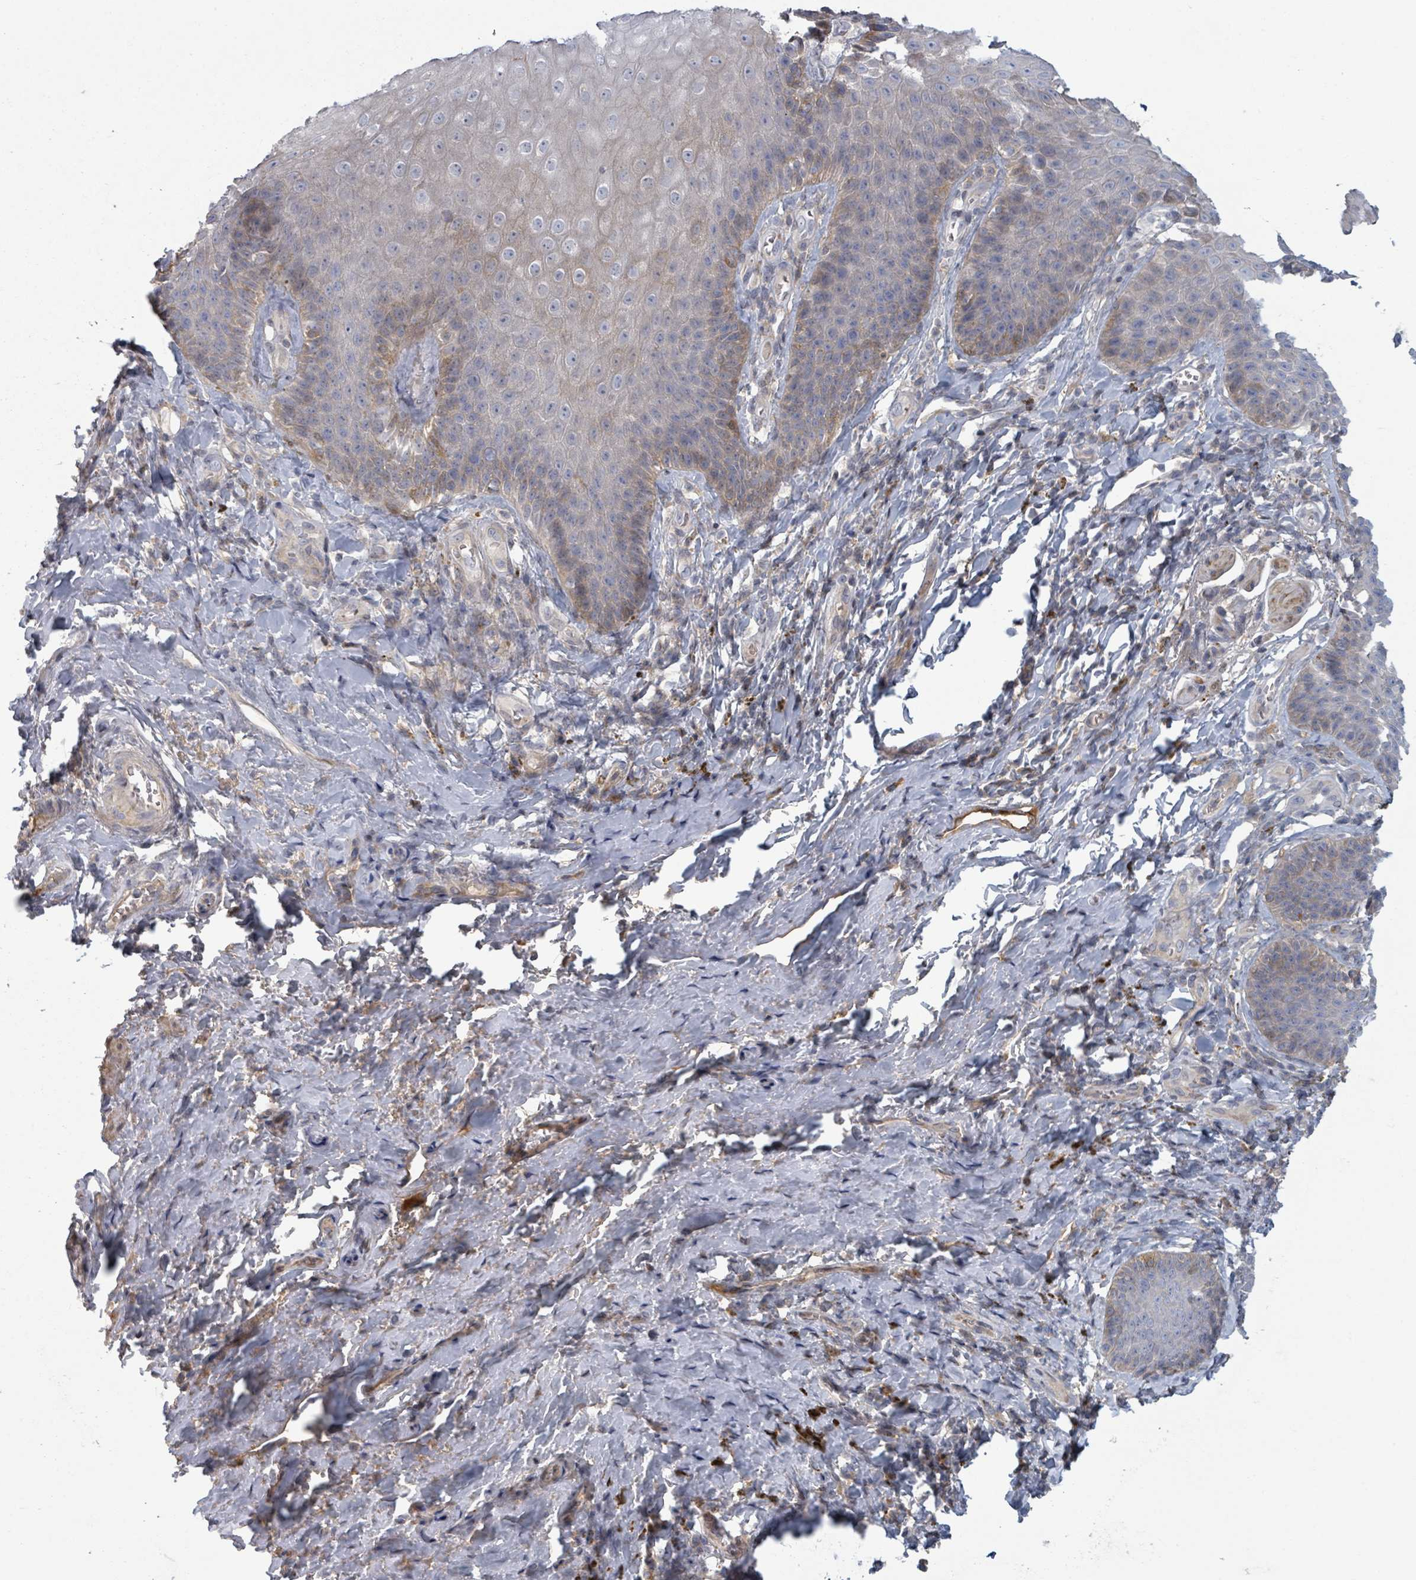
{"staining": {"intensity": "moderate", "quantity": "<25%", "location": "cytoplasmic/membranous"}, "tissue": "skin", "cell_type": "Epidermal cells", "image_type": "normal", "snomed": [{"axis": "morphology", "description": "Normal tissue, NOS"}, {"axis": "topography", "description": "Anal"}, {"axis": "topography", "description": "Peripheral nerve tissue"}], "caption": "Benign skin exhibits moderate cytoplasmic/membranous expression in approximately <25% of epidermal cells.", "gene": "GABBR1", "patient": {"sex": "male", "age": 53}}